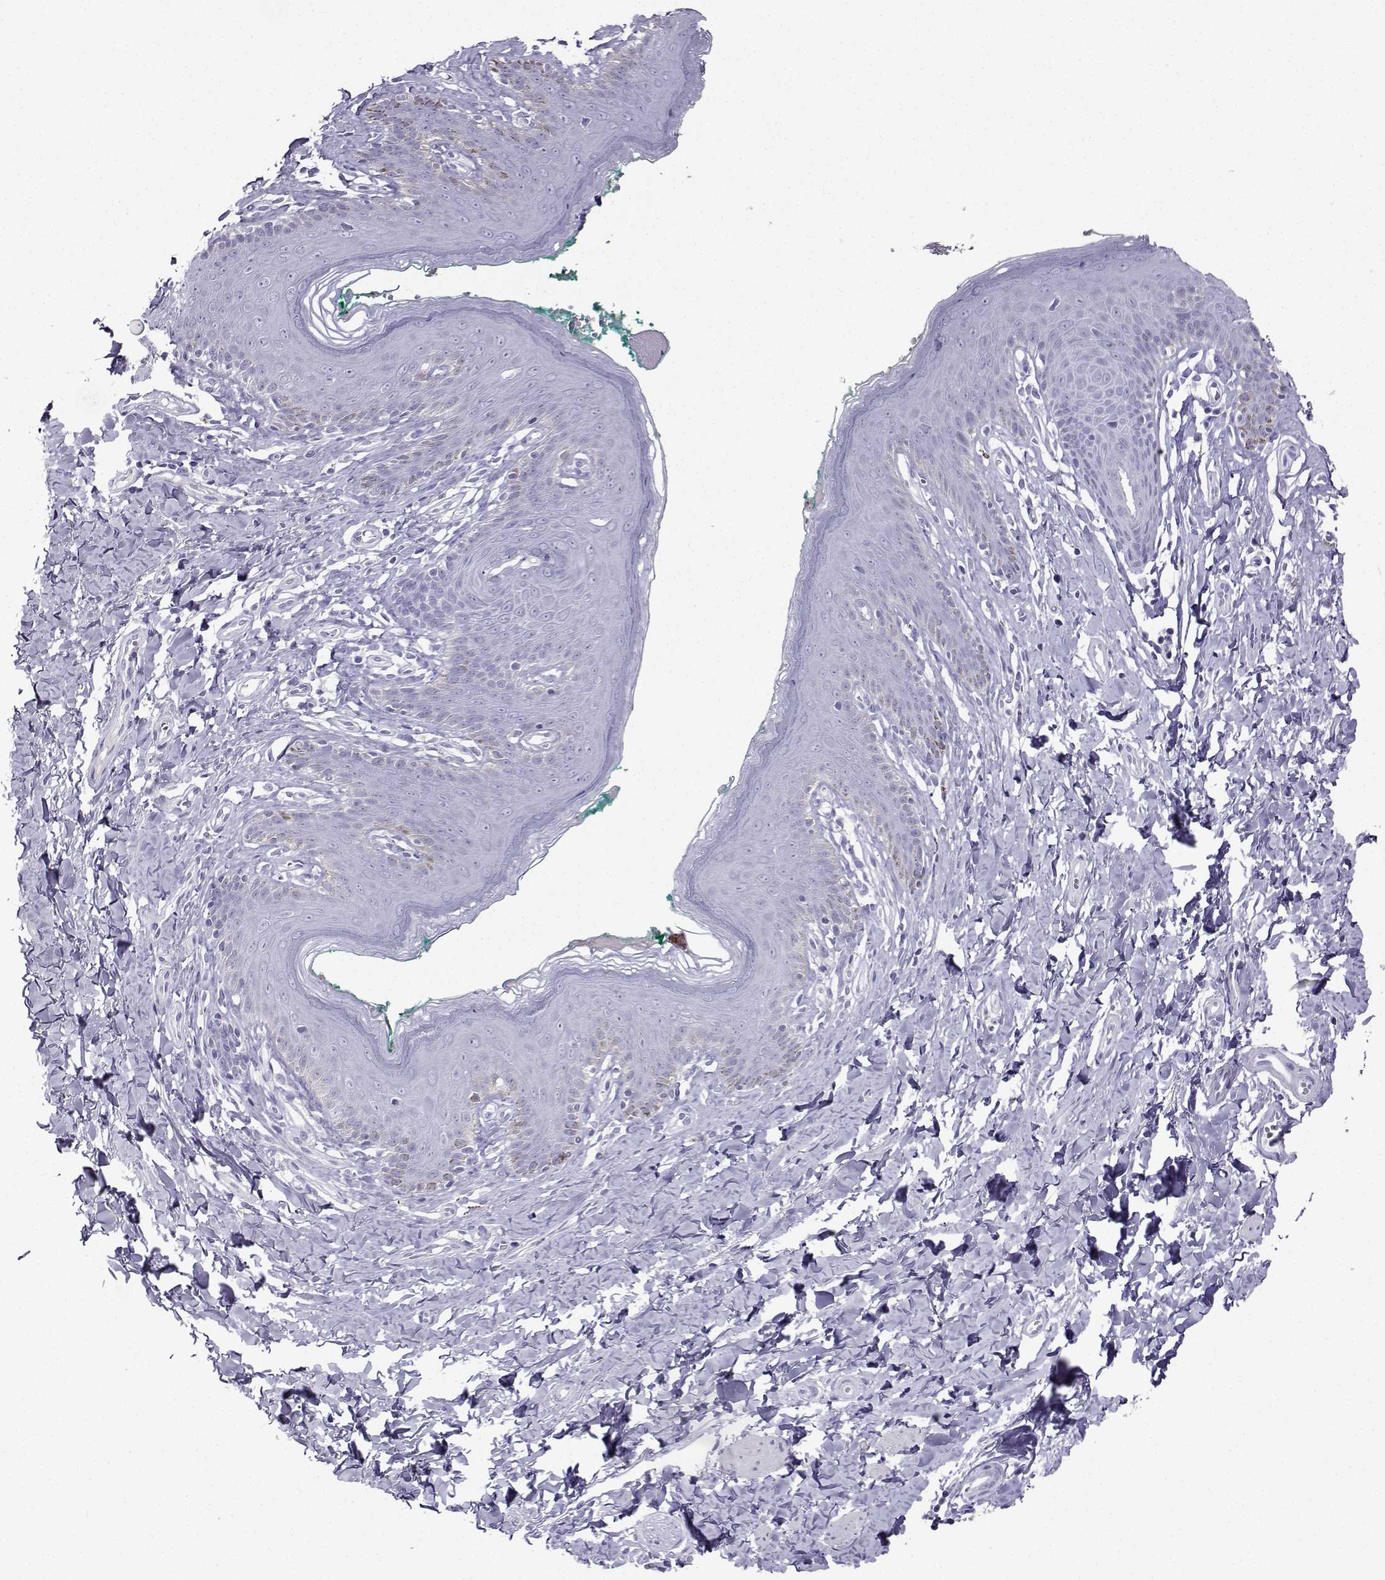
{"staining": {"intensity": "negative", "quantity": "none", "location": "none"}, "tissue": "skin", "cell_type": "Epidermal cells", "image_type": "normal", "snomed": [{"axis": "morphology", "description": "Normal tissue, NOS"}, {"axis": "topography", "description": "Vulva"}], "caption": "DAB (3,3'-diaminobenzidine) immunohistochemical staining of unremarkable human skin reveals no significant positivity in epidermal cells.", "gene": "FBXO24", "patient": {"sex": "female", "age": 66}}